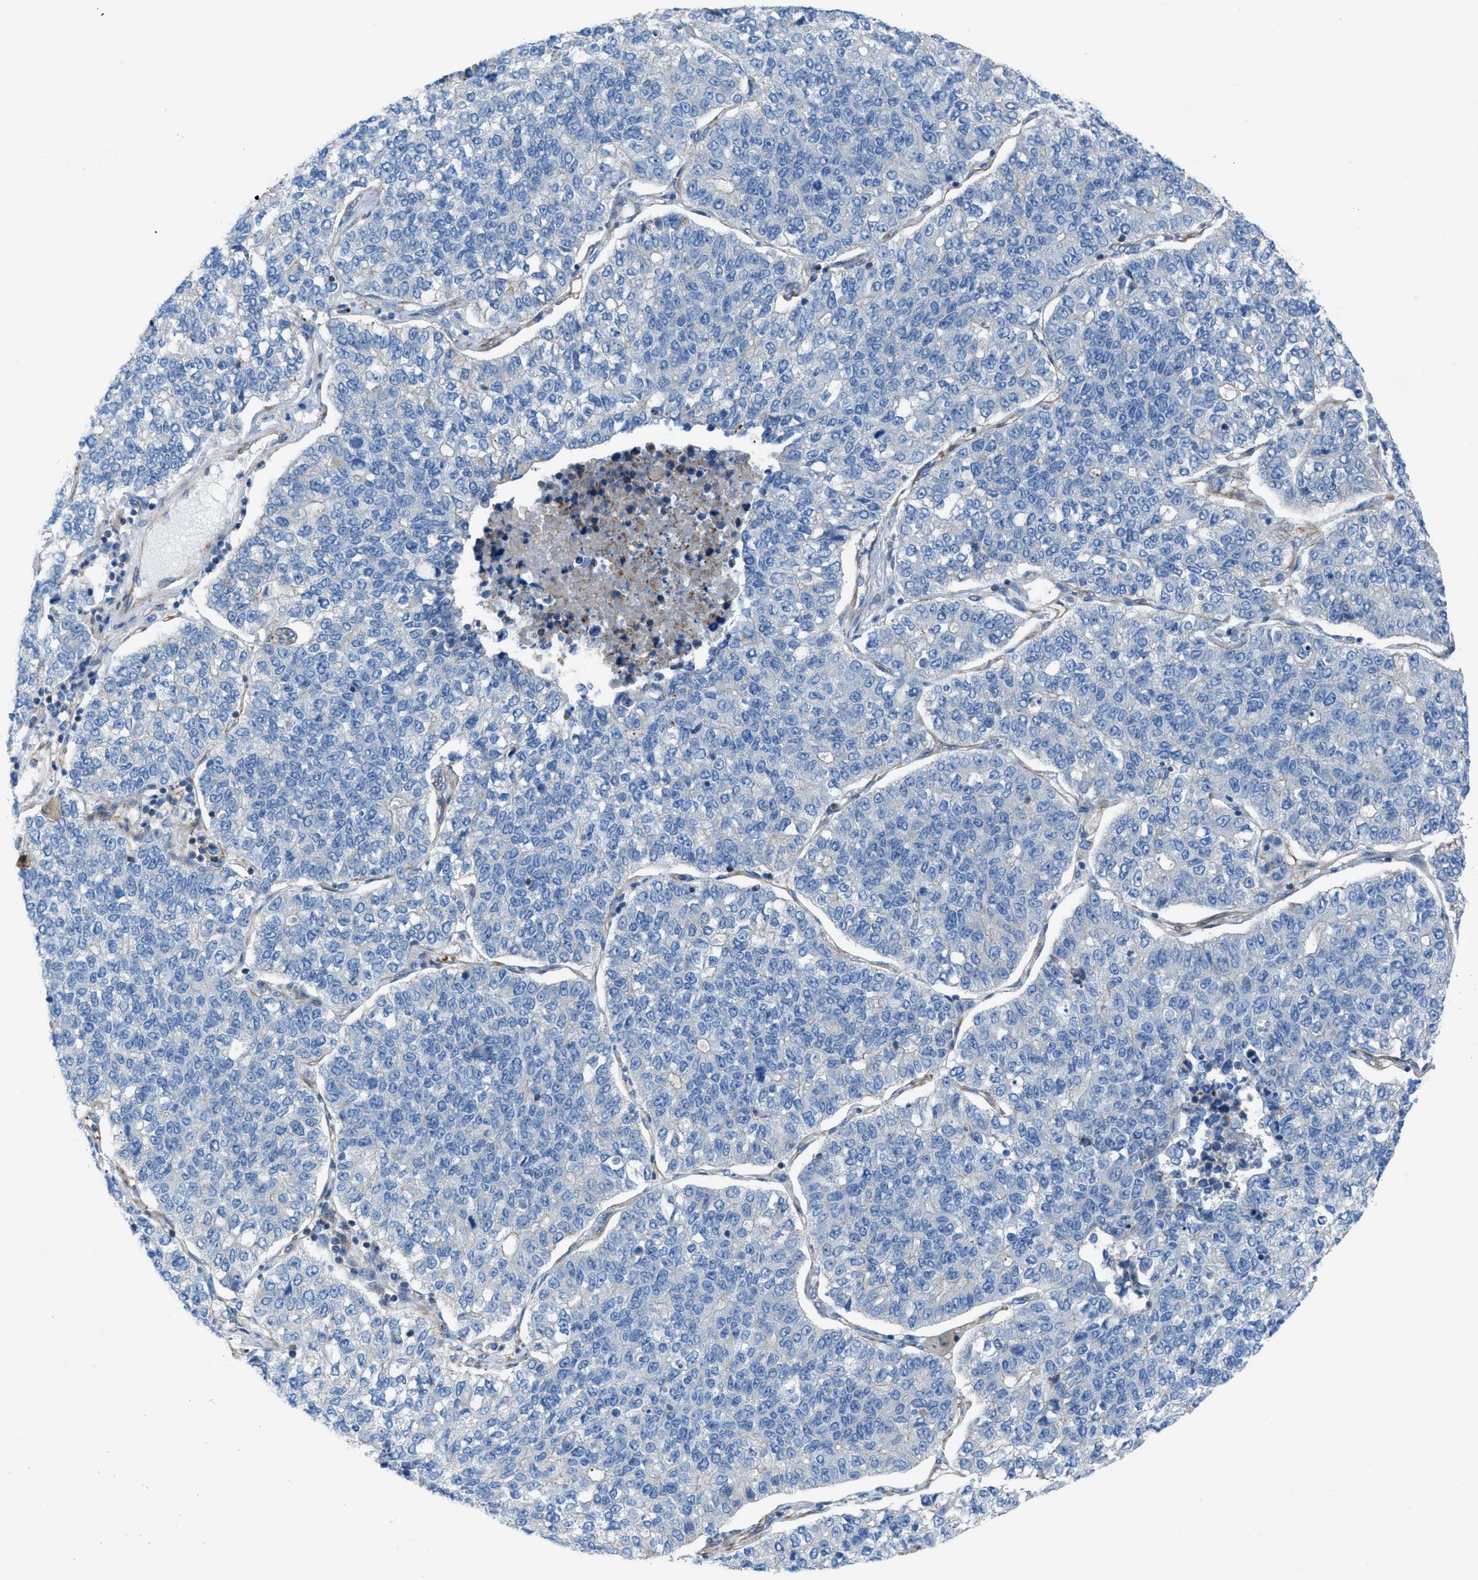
{"staining": {"intensity": "negative", "quantity": "none", "location": "none"}, "tissue": "lung cancer", "cell_type": "Tumor cells", "image_type": "cancer", "snomed": [{"axis": "morphology", "description": "Adenocarcinoma, NOS"}, {"axis": "topography", "description": "Lung"}], "caption": "An immunohistochemistry micrograph of lung adenocarcinoma is shown. There is no staining in tumor cells of lung adenocarcinoma. Nuclei are stained in blue.", "gene": "KCNH7", "patient": {"sex": "male", "age": 49}}